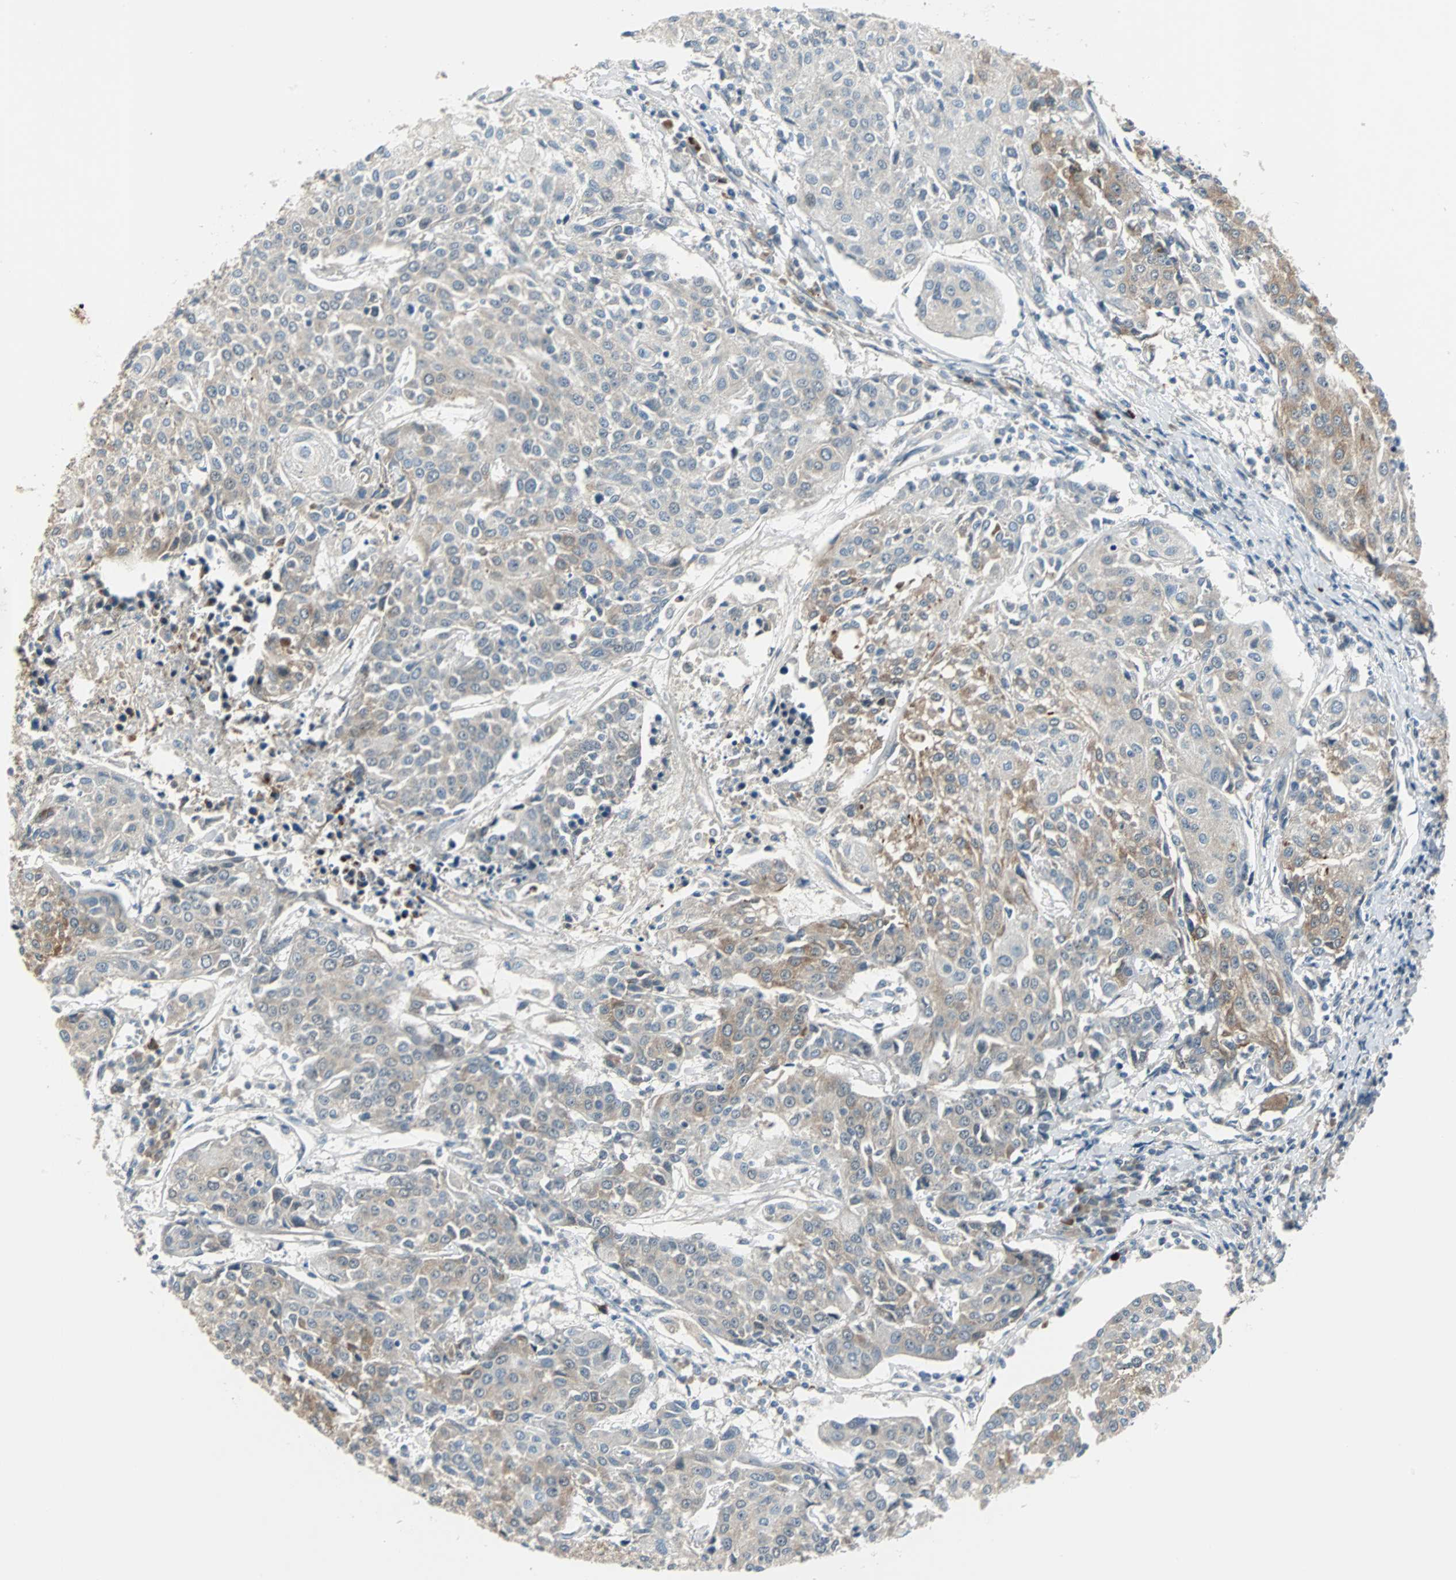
{"staining": {"intensity": "moderate", "quantity": "25%-75%", "location": "cytoplasmic/membranous"}, "tissue": "urothelial cancer", "cell_type": "Tumor cells", "image_type": "cancer", "snomed": [{"axis": "morphology", "description": "Urothelial carcinoma, High grade"}, {"axis": "topography", "description": "Urinary bladder"}], "caption": "Protein staining of urothelial cancer tissue exhibits moderate cytoplasmic/membranous staining in approximately 25%-75% of tumor cells.", "gene": "FHL2", "patient": {"sex": "female", "age": 85}}